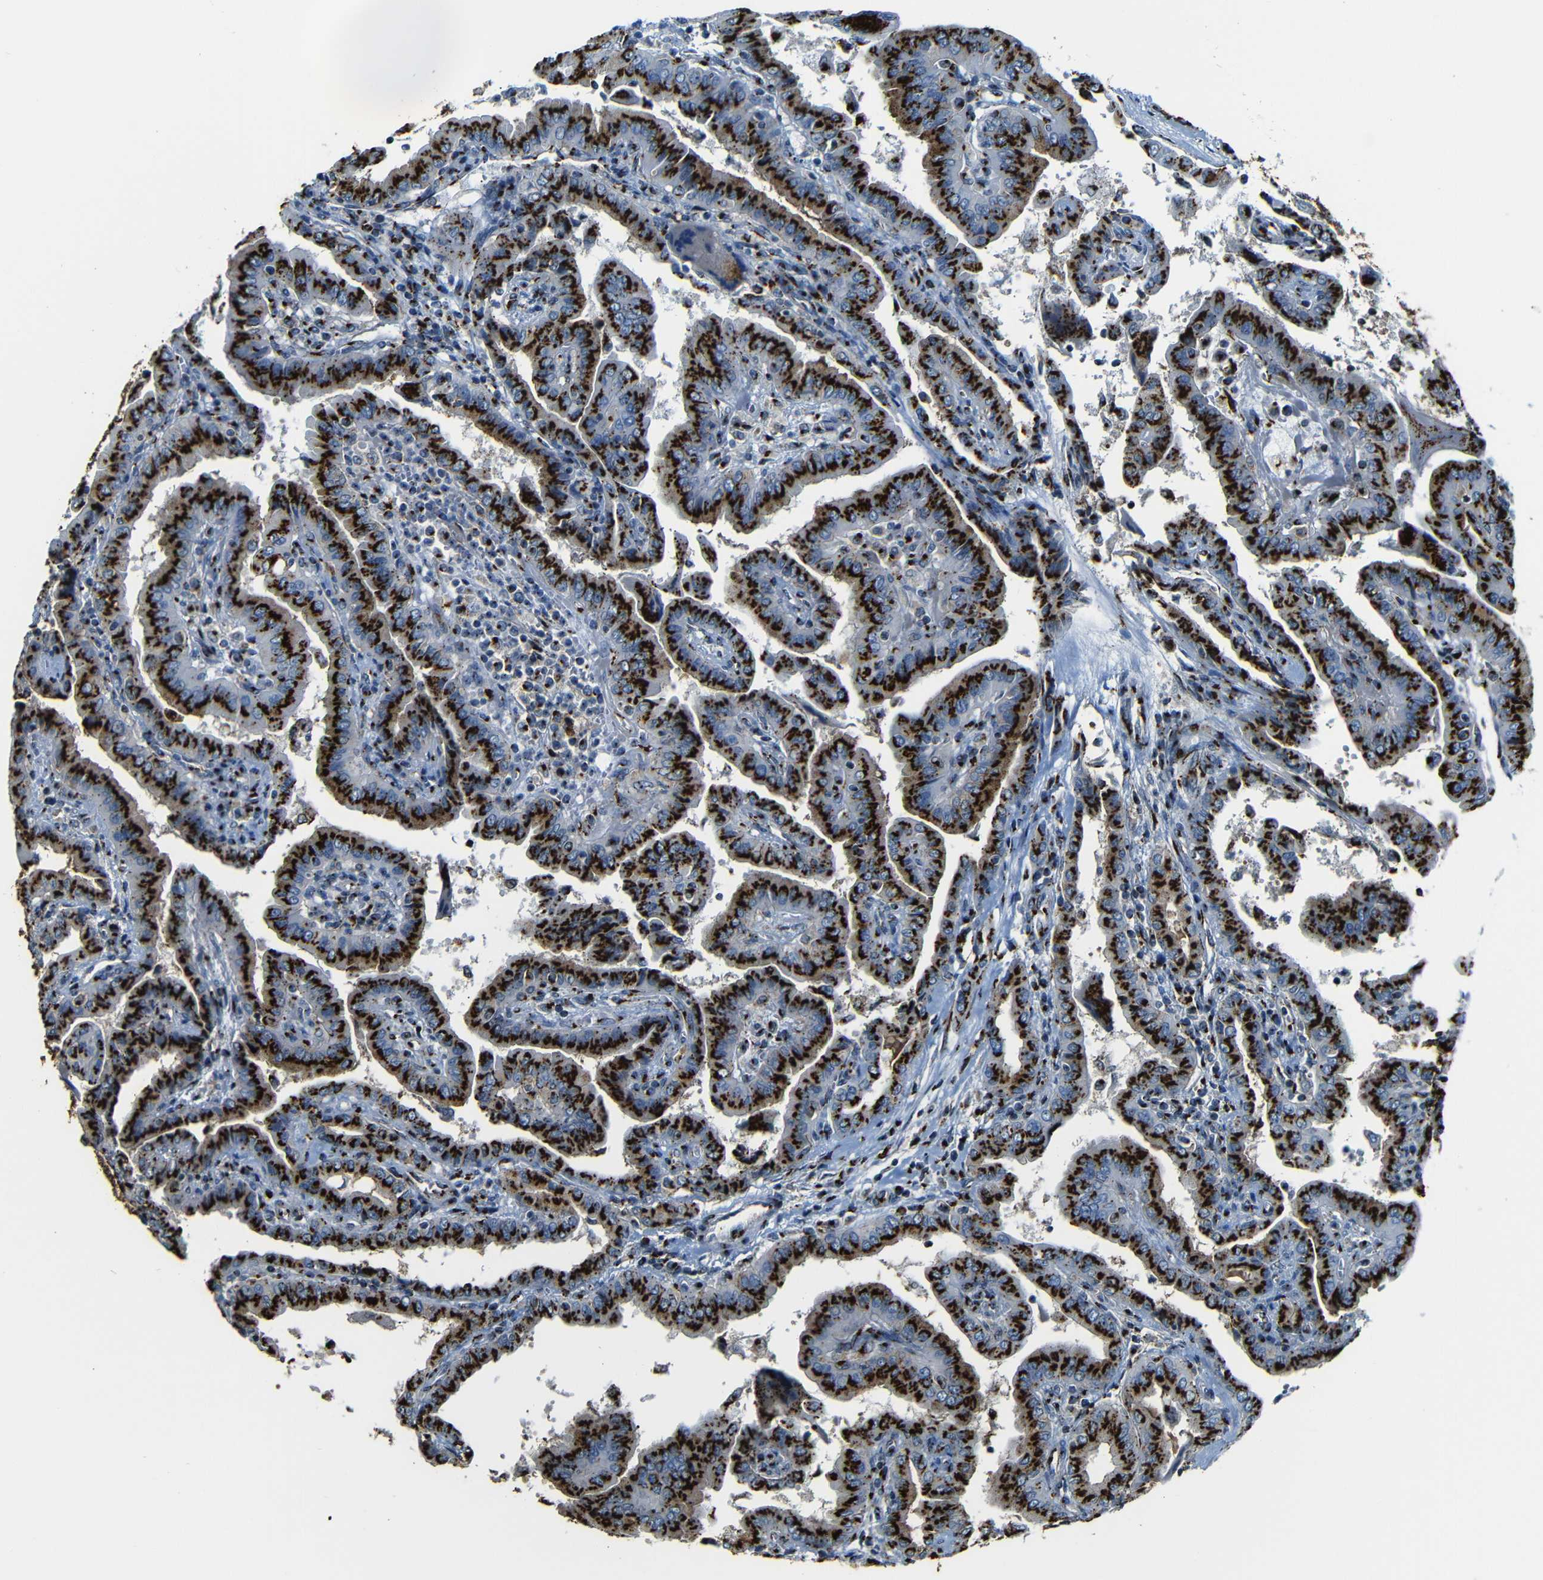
{"staining": {"intensity": "strong", "quantity": ">75%", "location": "cytoplasmic/membranous"}, "tissue": "thyroid cancer", "cell_type": "Tumor cells", "image_type": "cancer", "snomed": [{"axis": "morphology", "description": "Papillary adenocarcinoma, NOS"}, {"axis": "topography", "description": "Thyroid gland"}], "caption": "Protein expression by IHC shows strong cytoplasmic/membranous positivity in approximately >75% of tumor cells in papillary adenocarcinoma (thyroid).", "gene": "TGOLN2", "patient": {"sex": "male", "age": 33}}